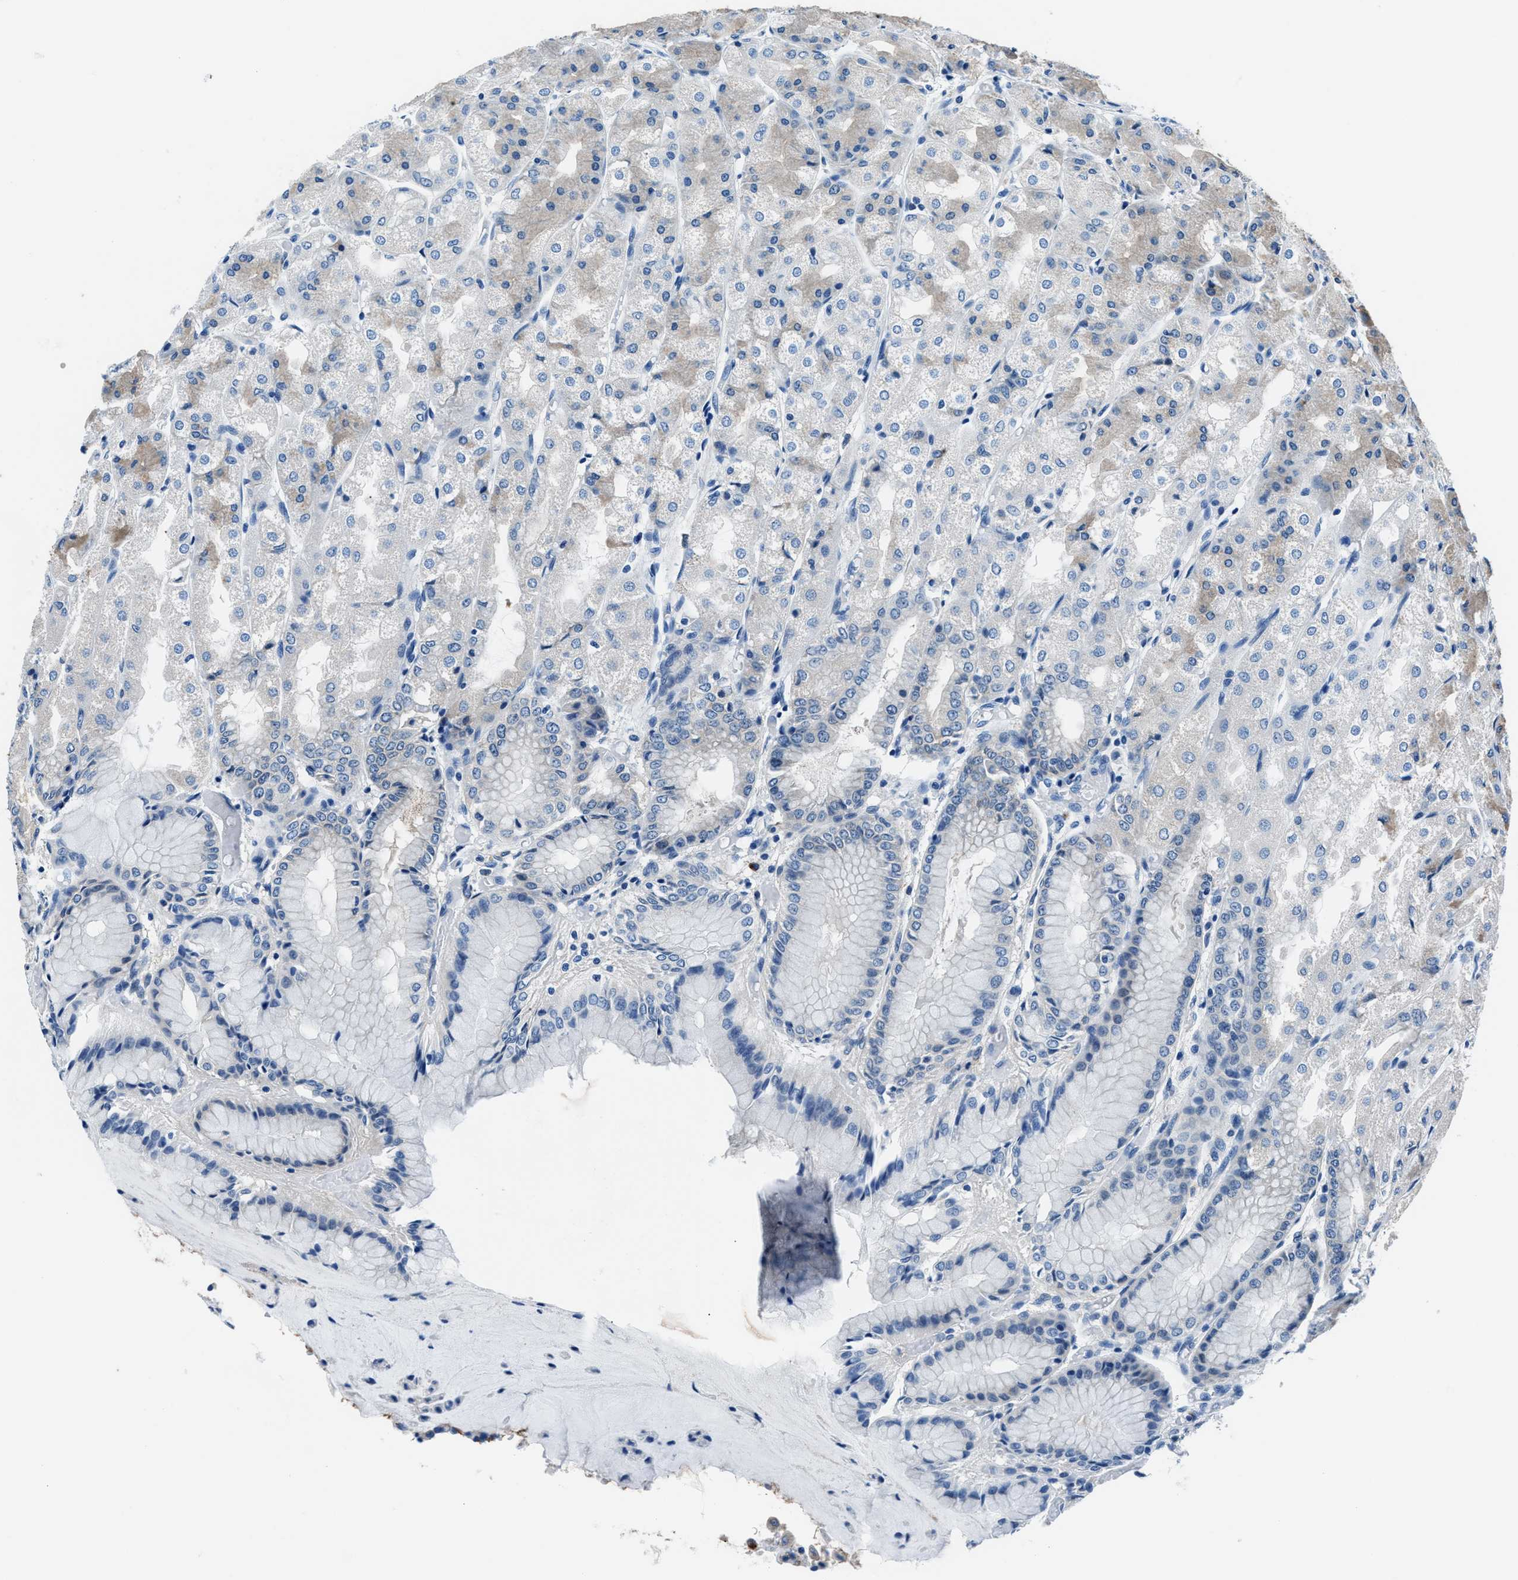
{"staining": {"intensity": "weak", "quantity": "25%-75%", "location": "cytoplasmic/membranous"}, "tissue": "stomach", "cell_type": "Glandular cells", "image_type": "normal", "snomed": [{"axis": "morphology", "description": "Normal tissue, NOS"}, {"axis": "topography", "description": "Stomach, upper"}], "caption": "Protein expression analysis of normal human stomach reveals weak cytoplasmic/membranous positivity in approximately 25%-75% of glandular cells. Using DAB (brown) and hematoxylin (blue) stains, captured at high magnification using brightfield microscopy.", "gene": "PRTFDC1", "patient": {"sex": "male", "age": 72}}